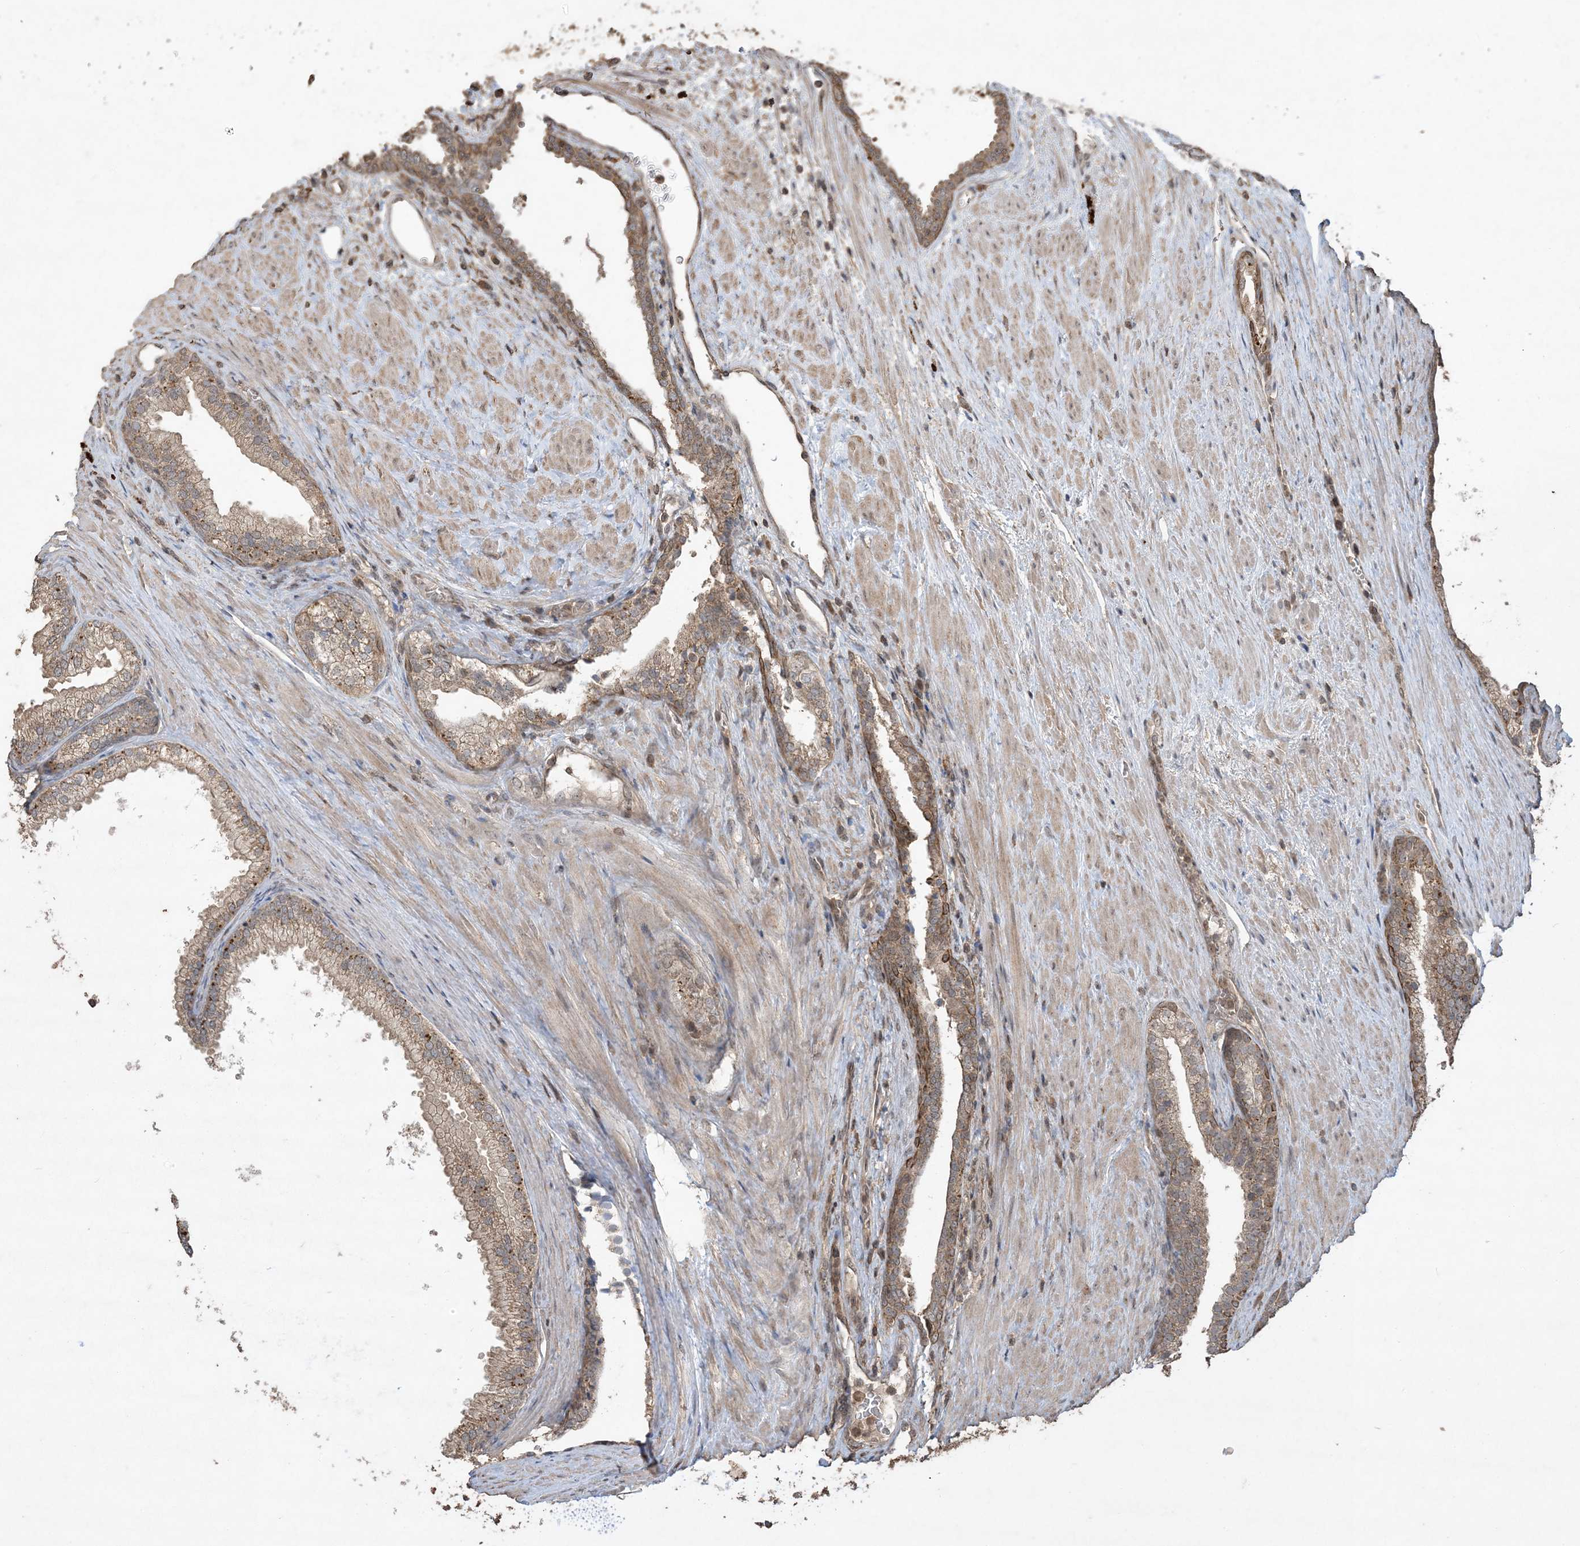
{"staining": {"intensity": "weak", "quantity": "25%-75%", "location": "cytoplasmic/membranous"}, "tissue": "prostate", "cell_type": "Glandular cells", "image_type": "normal", "snomed": [{"axis": "morphology", "description": "Normal tissue, NOS"}, {"axis": "topography", "description": "Prostate"}], "caption": "This photomicrograph demonstrates immunohistochemistry (IHC) staining of unremarkable human prostate, with low weak cytoplasmic/membranous expression in about 25%-75% of glandular cells.", "gene": "EFCAB8", "patient": {"sex": "male", "age": 76}}